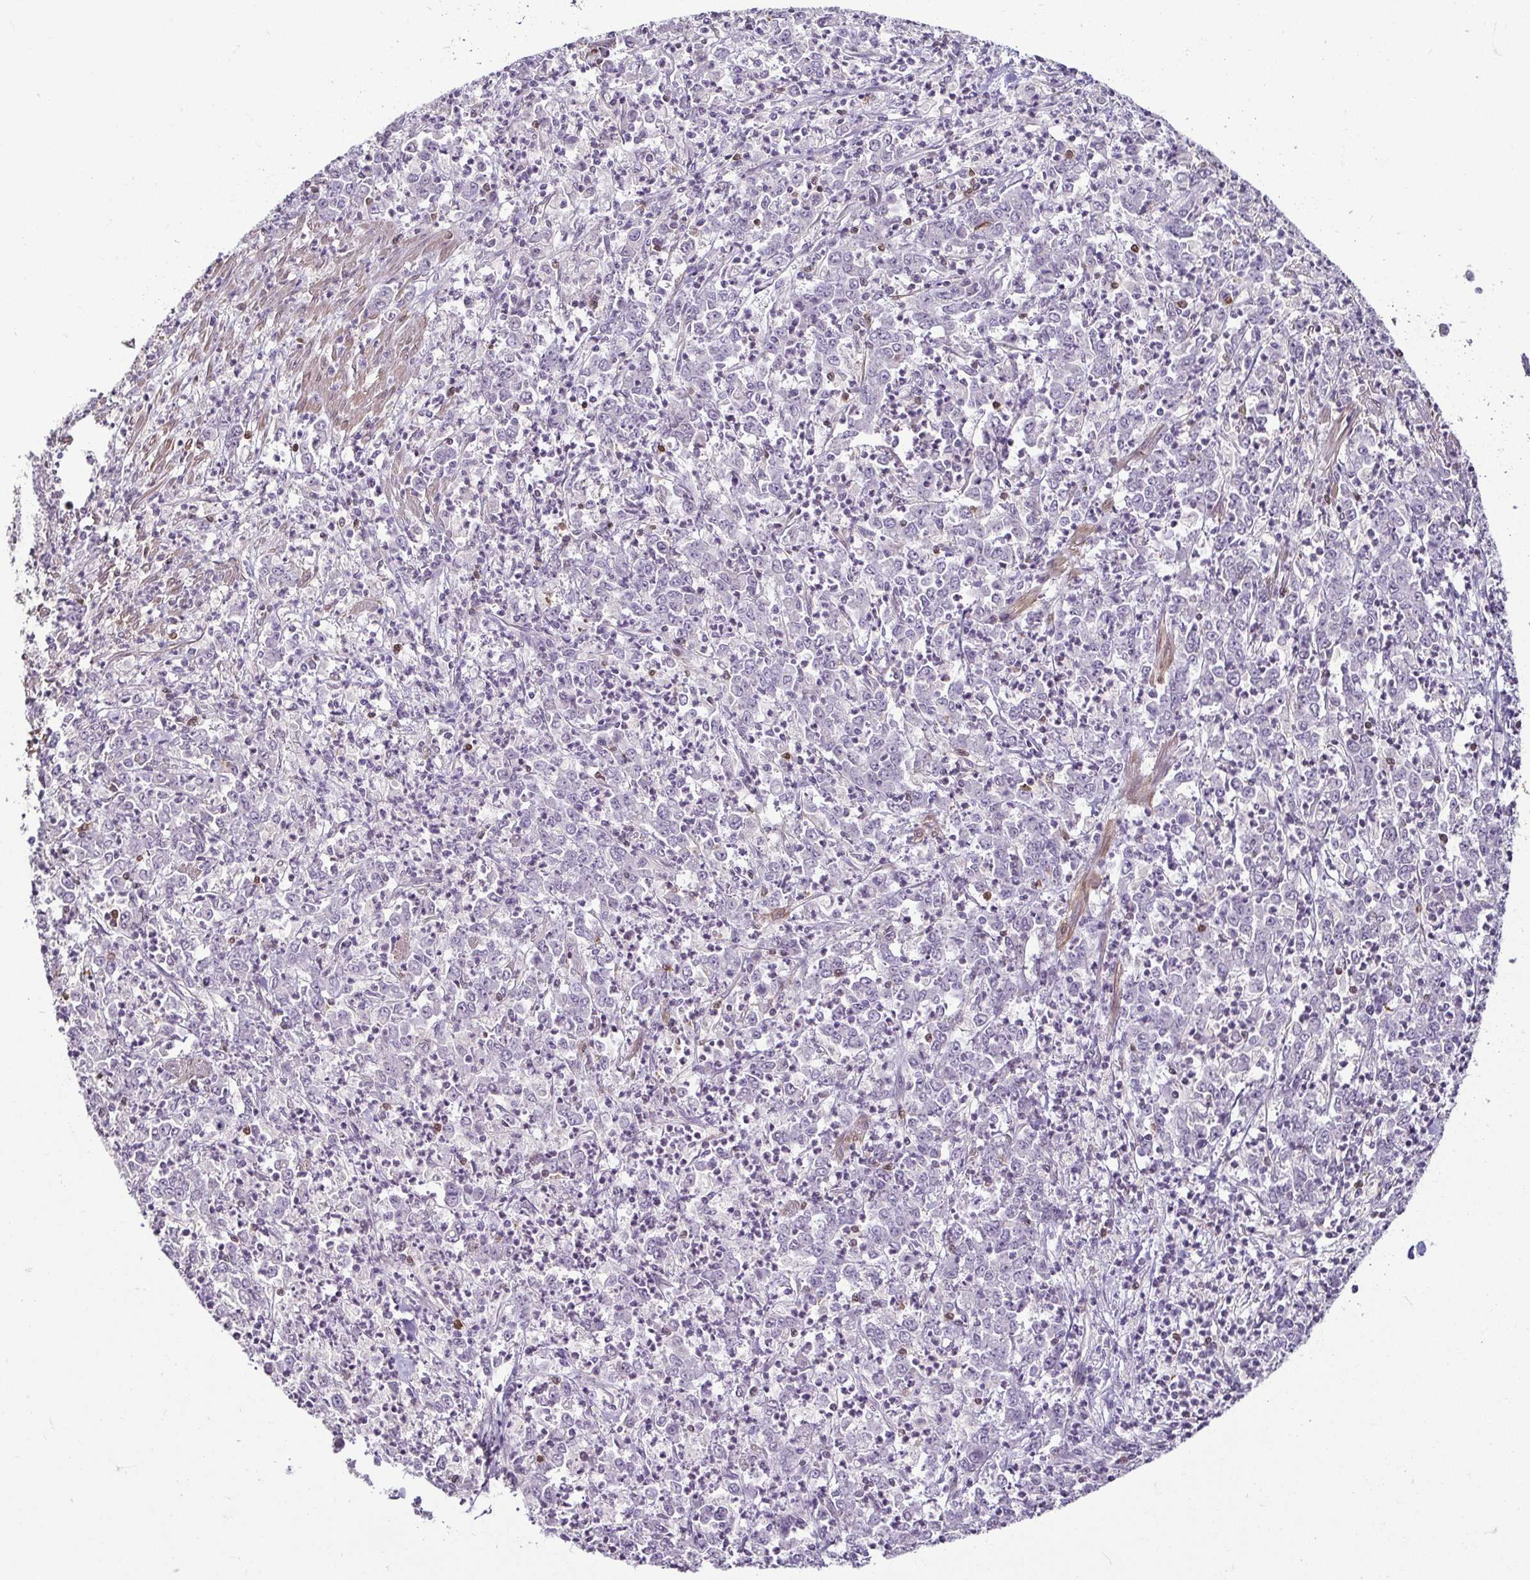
{"staining": {"intensity": "negative", "quantity": "none", "location": "none"}, "tissue": "stomach cancer", "cell_type": "Tumor cells", "image_type": "cancer", "snomed": [{"axis": "morphology", "description": "Adenocarcinoma, NOS"}, {"axis": "topography", "description": "Stomach, lower"}], "caption": "Histopathology image shows no protein staining in tumor cells of stomach adenocarcinoma tissue.", "gene": "HOPX", "patient": {"sex": "female", "age": 71}}